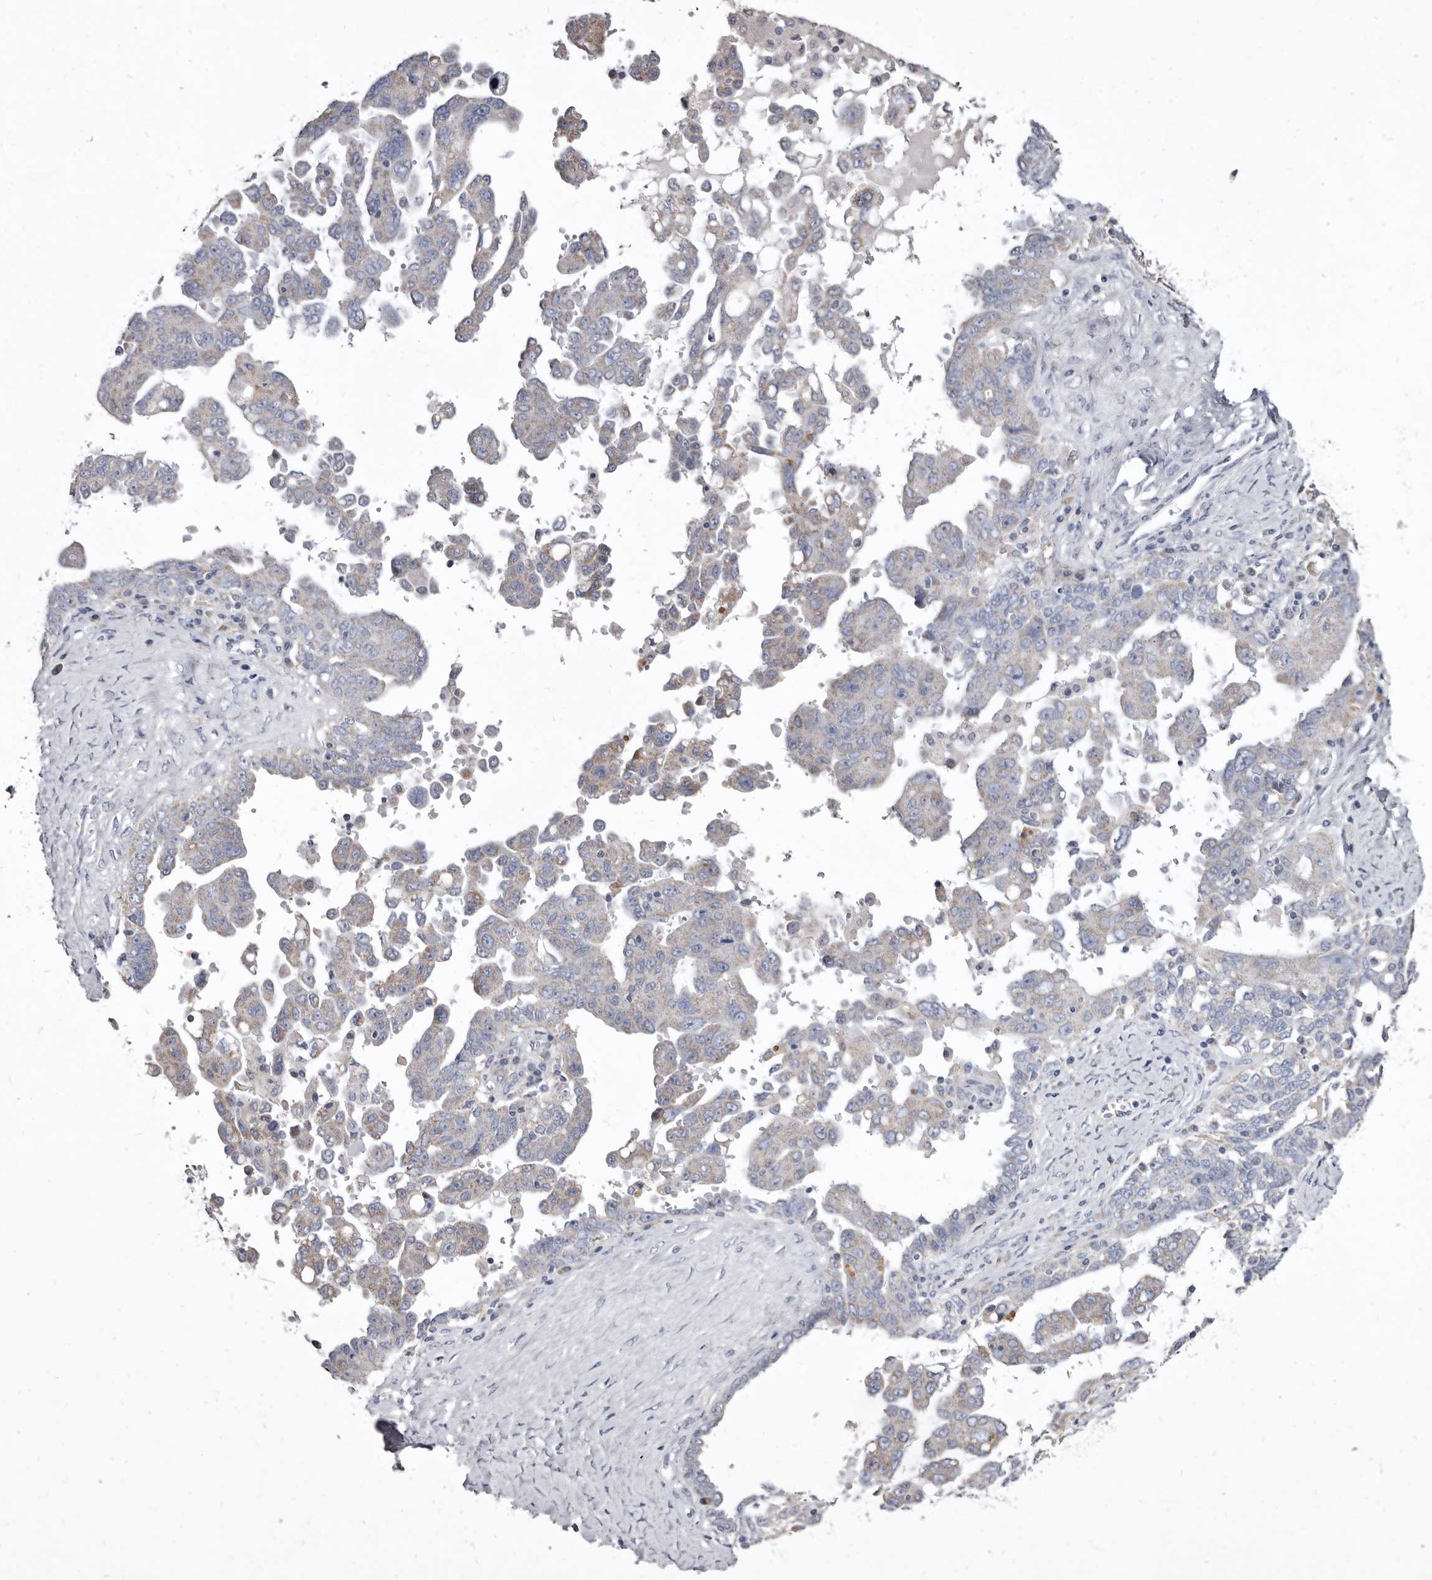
{"staining": {"intensity": "negative", "quantity": "none", "location": "none"}, "tissue": "ovarian cancer", "cell_type": "Tumor cells", "image_type": "cancer", "snomed": [{"axis": "morphology", "description": "Carcinoma, endometroid"}, {"axis": "topography", "description": "Ovary"}], "caption": "A histopathology image of human ovarian endometroid carcinoma is negative for staining in tumor cells.", "gene": "CYP2E1", "patient": {"sex": "female", "age": 62}}